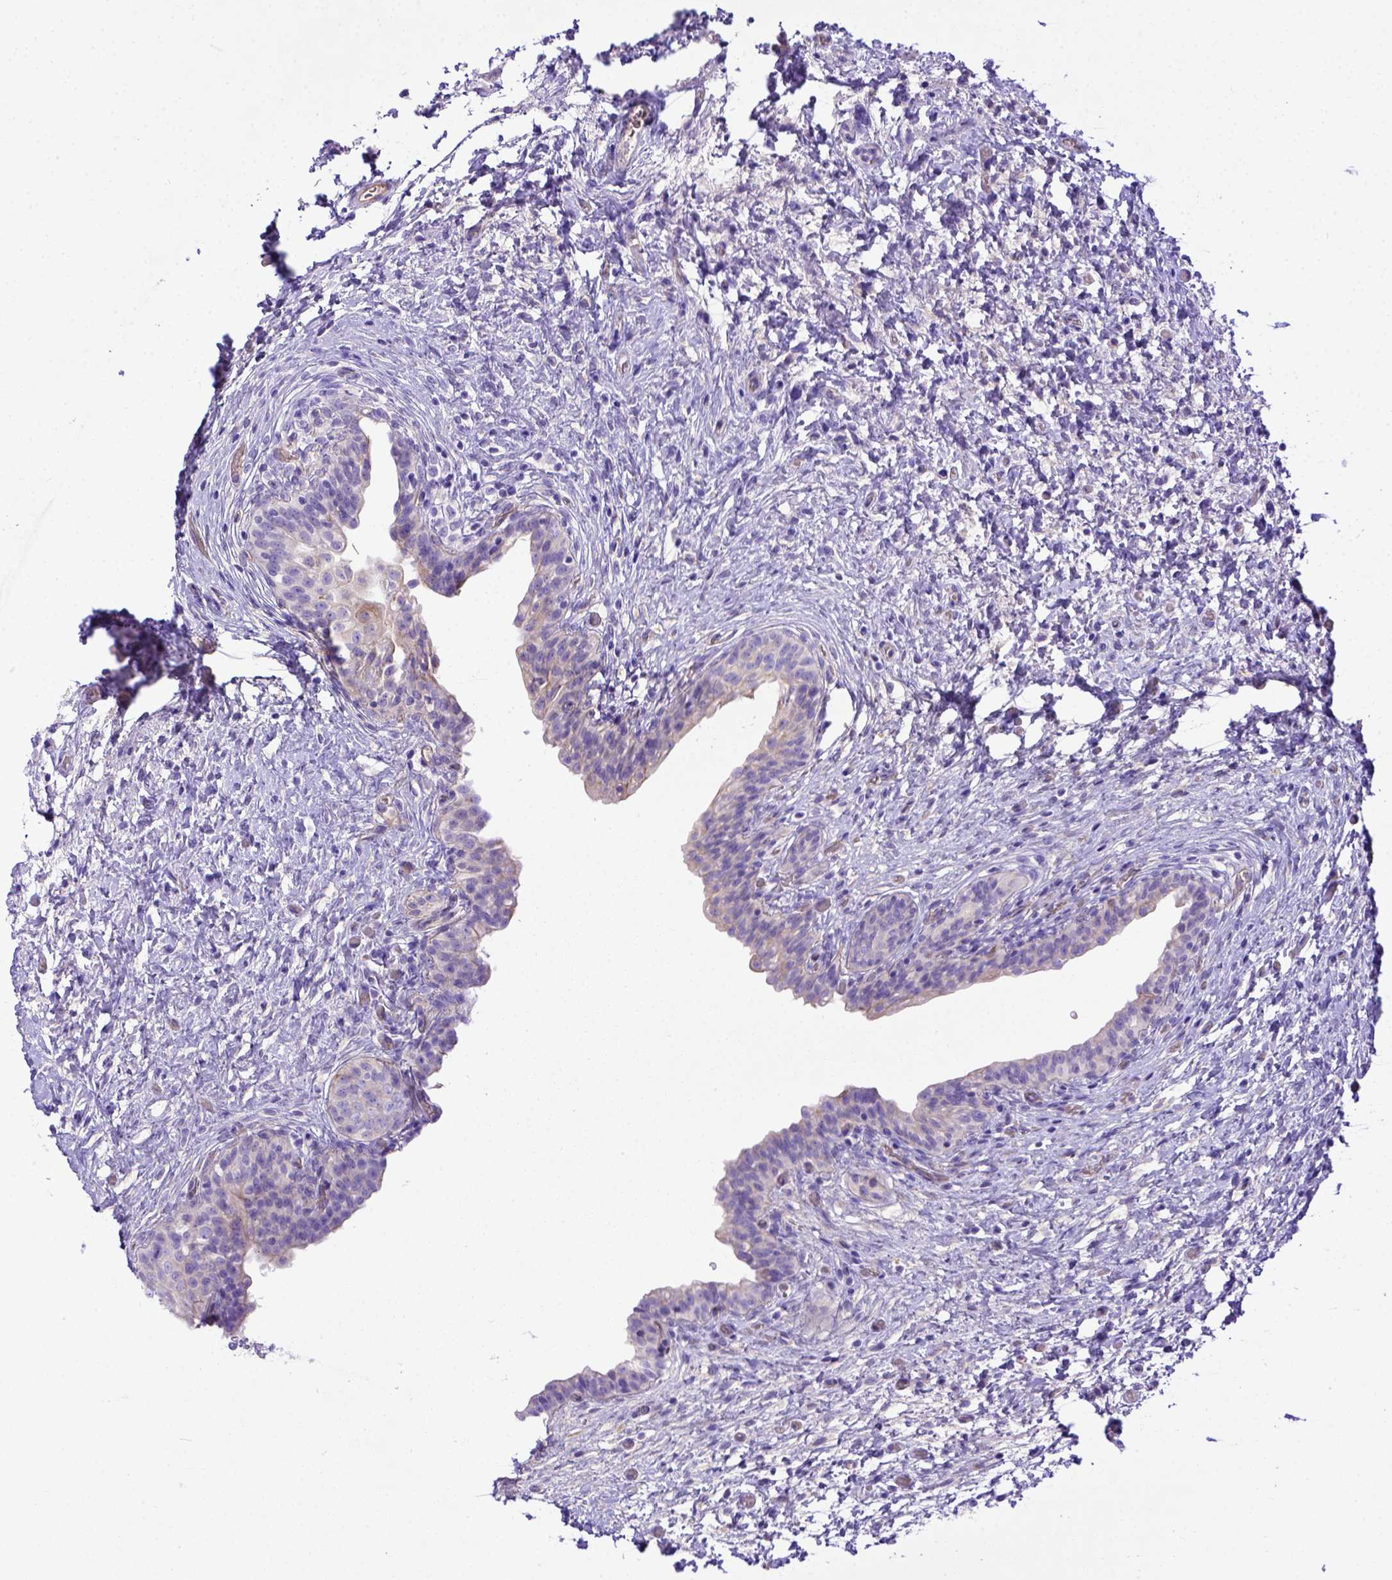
{"staining": {"intensity": "negative", "quantity": "none", "location": "none"}, "tissue": "urinary bladder", "cell_type": "Urothelial cells", "image_type": "normal", "snomed": [{"axis": "morphology", "description": "Normal tissue, NOS"}, {"axis": "topography", "description": "Urinary bladder"}], "caption": "High magnification brightfield microscopy of unremarkable urinary bladder stained with DAB (brown) and counterstained with hematoxylin (blue): urothelial cells show no significant staining. (DAB immunohistochemistry visualized using brightfield microscopy, high magnification).", "gene": "LRRC18", "patient": {"sex": "male", "age": 69}}